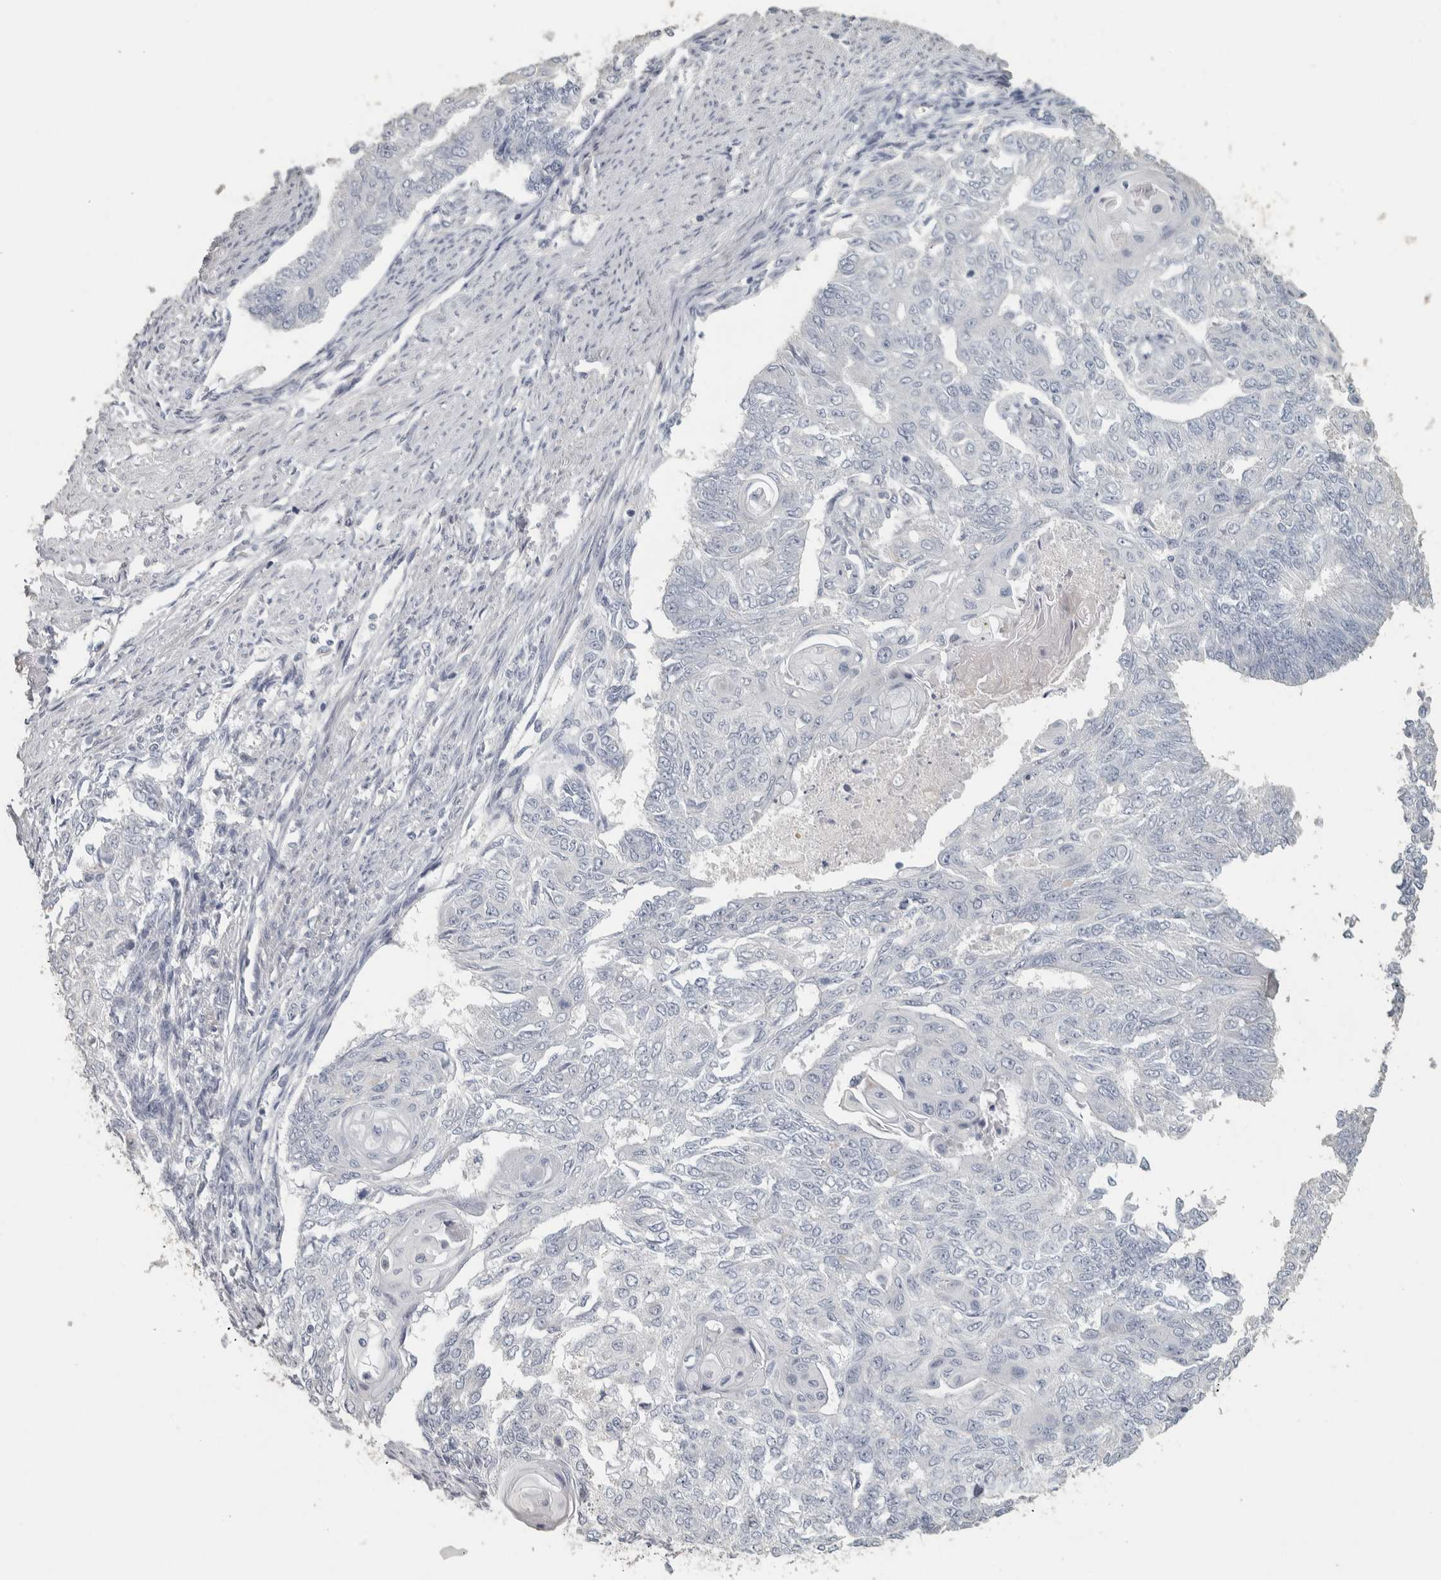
{"staining": {"intensity": "negative", "quantity": "none", "location": "none"}, "tissue": "endometrial cancer", "cell_type": "Tumor cells", "image_type": "cancer", "snomed": [{"axis": "morphology", "description": "Adenocarcinoma, NOS"}, {"axis": "topography", "description": "Endometrium"}], "caption": "Endometrial adenocarcinoma was stained to show a protein in brown. There is no significant staining in tumor cells.", "gene": "DCAF10", "patient": {"sex": "female", "age": 32}}